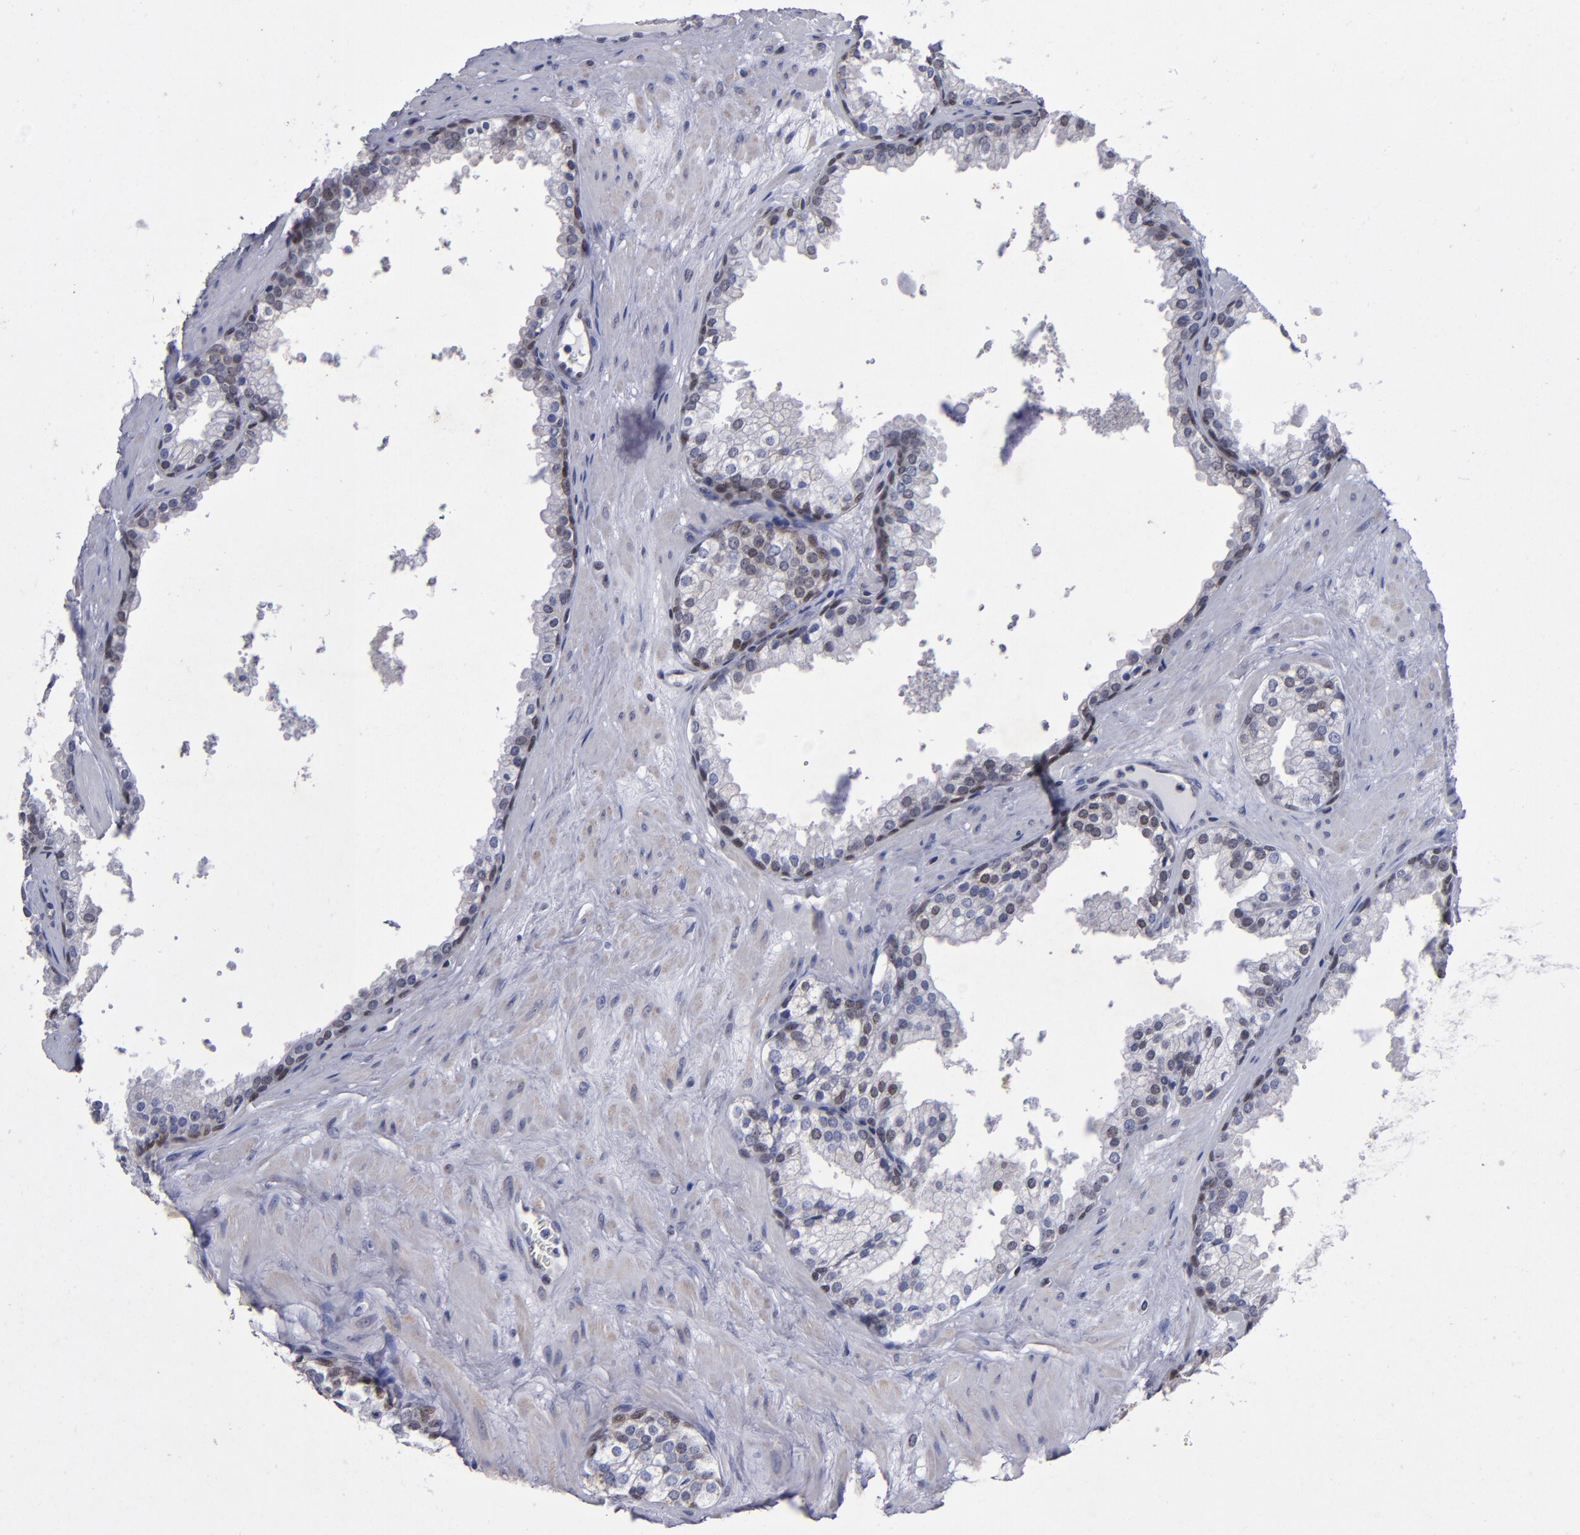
{"staining": {"intensity": "weak", "quantity": "25%-75%", "location": "cytoplasmic/membranous"}, "tissue": "prostate cancer", "cell_type": "Tumor cells", "image_type": "cancer", "snomed": [{"axis": "morphology", "description": "Adenocarcinoma, Medium grade"}, {"axis": "topography", "description": "Prostate"}], "caption": "Prostate cancer stained with a protein marker exhibits weak staining in tumor cells.", "gene": "MGMT", "patient": {"sex": "male", "age": 60}}